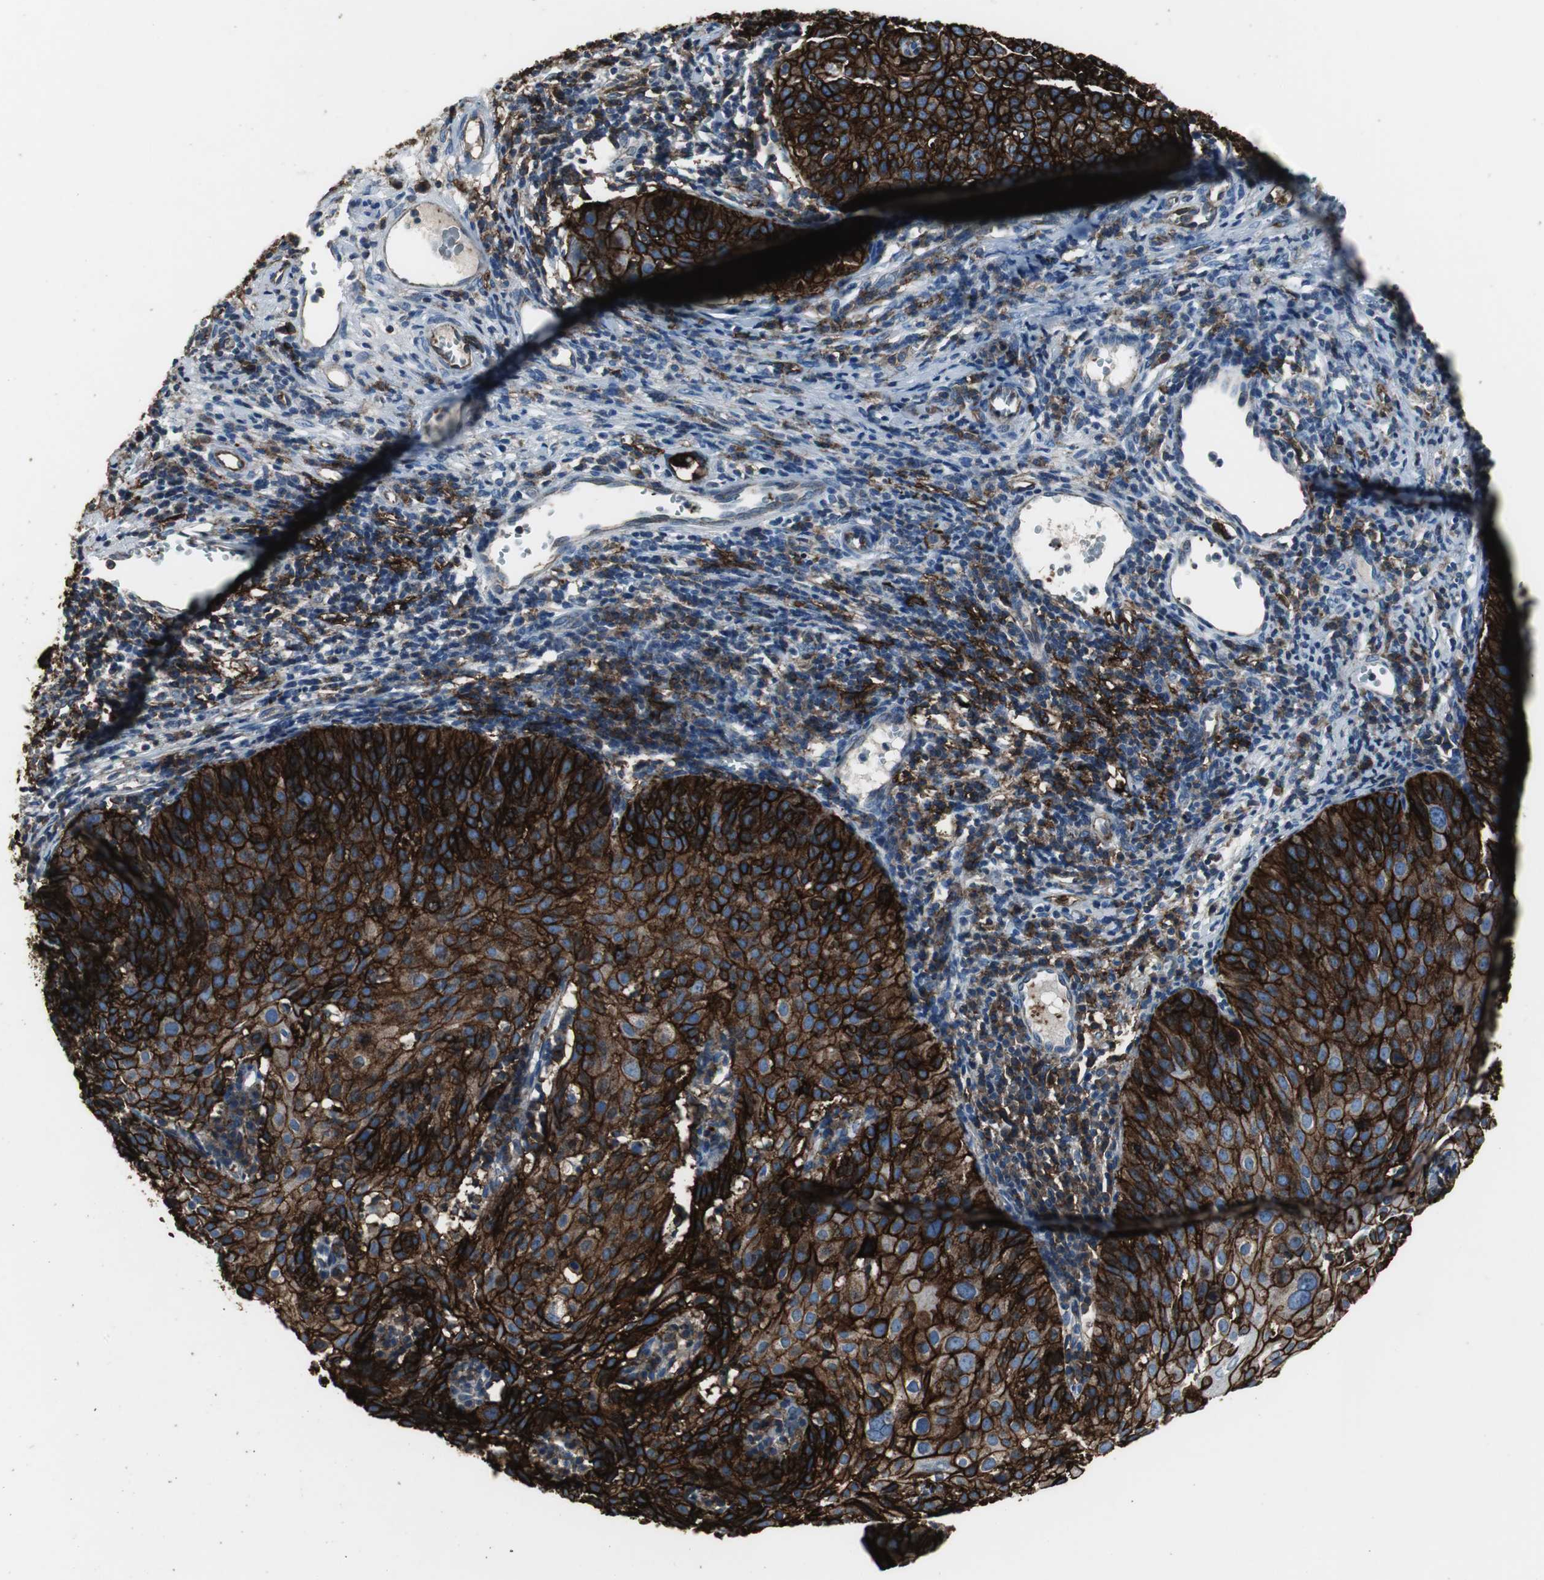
{"staining": {"intensity": "strong", "quantity": ">75%", "location": "cytoplasmic/membranous"}, "tissue": "cervical cancer", "cell_type": "Tumor cells", "image_type": "cancer", "snomed": [{"axis": "morphology", "description": "Squamous cell carcinoma, NOS"}, {"axis": "topography", "description": "Cervix"}], "caption": "Tumor cells demonstrate high levels of strong cytoplasmic/membranous positivity in about >75% of cells in cervical cancer. (Brightfield microscopy of DAB IHC at high magnification).", "gene": "F11R", "patient": {"sex": "female", "age": 38}}